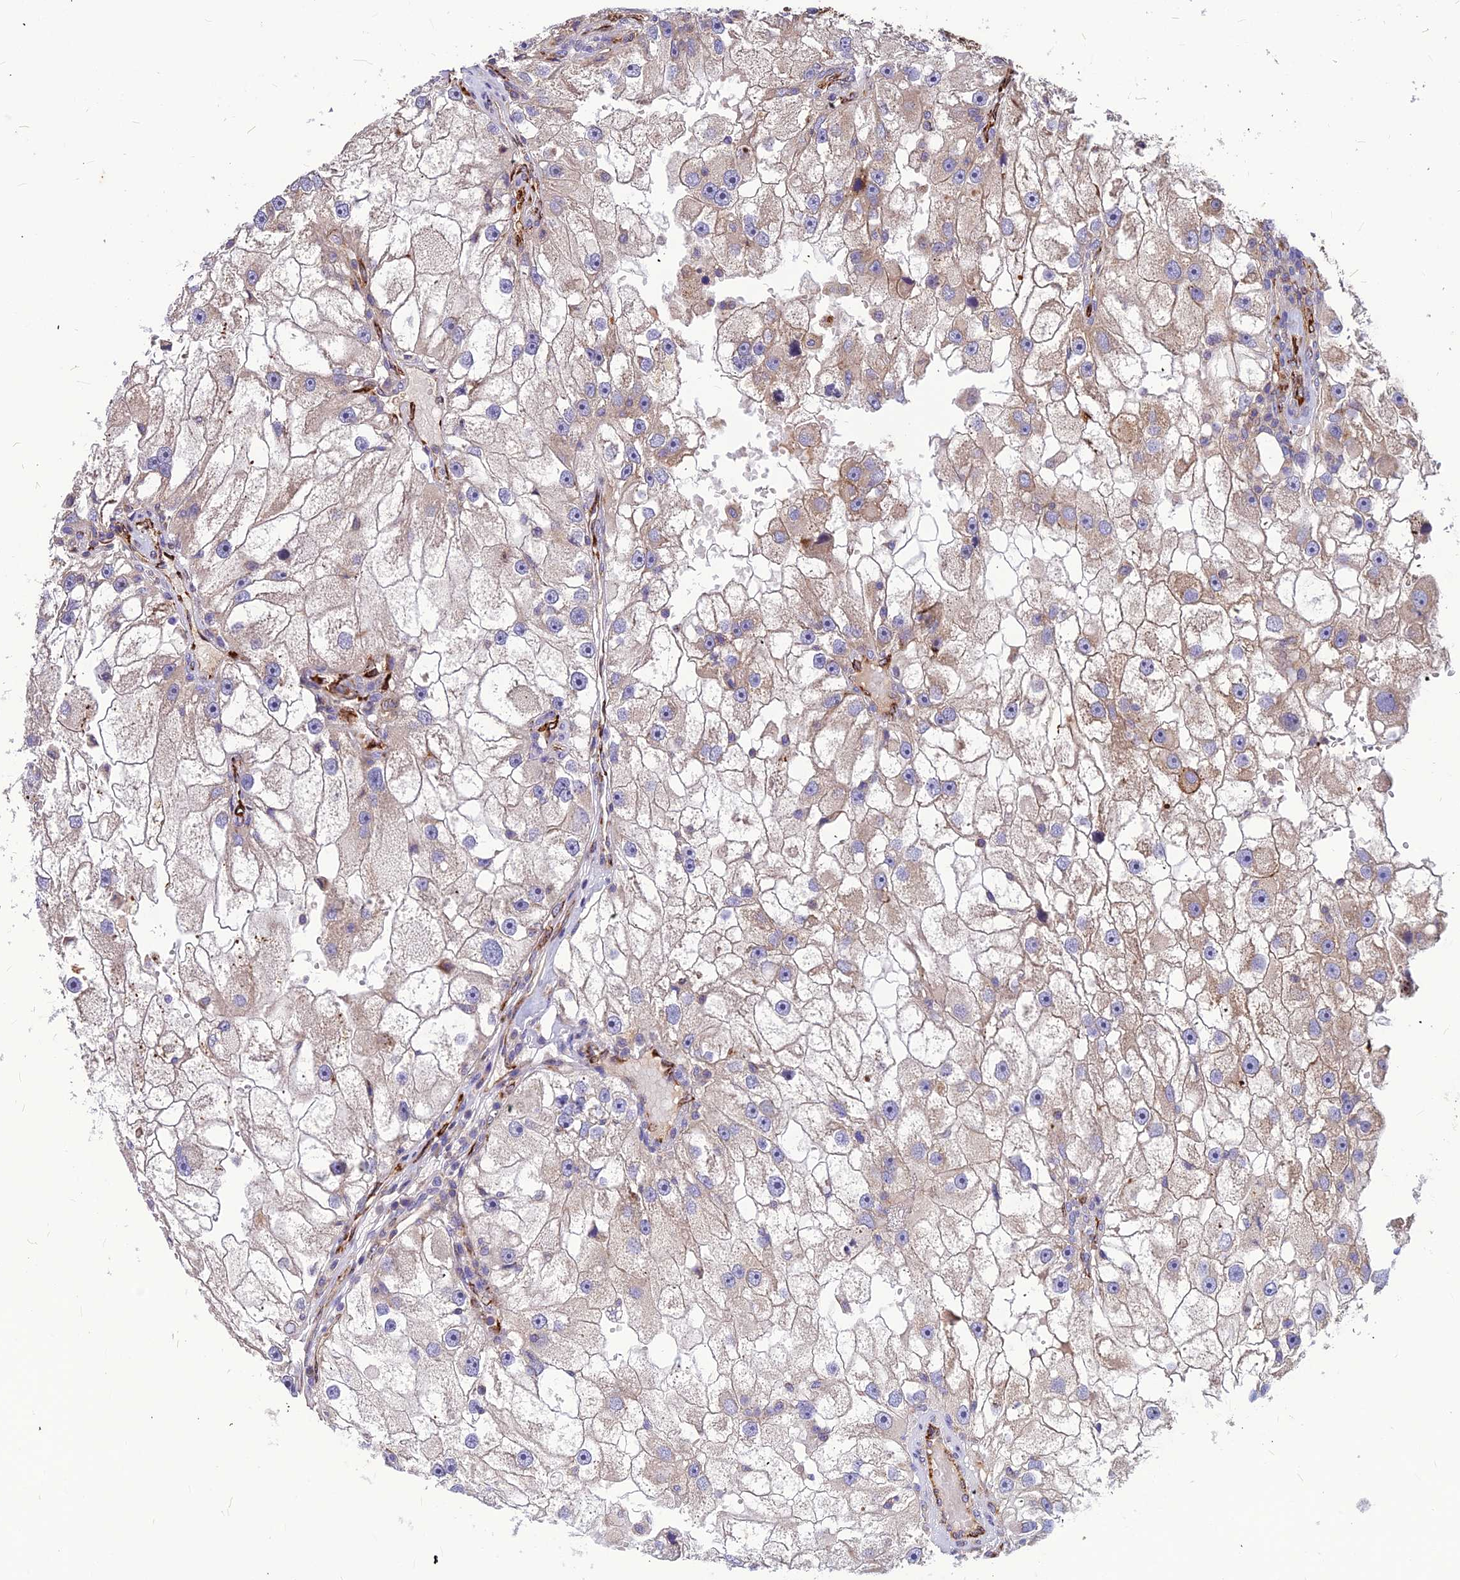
{"staining": {"intensity": "weak", "quantity": "<25%", "location": "cytoplasmic/membranous"}, "tissue": "renal cancer", "cell_type": "Tumor cells", "image_type": "cancer", "snomed": [{"axis": "morphology", "description": "Adenocarcinoma, NOS"}, {"axis": "topography", "description": "Kidney"}], "caption": "The histopathology image shows no staining of tumor cells in renal cancer (adenocarcinoma).", "gene": "ASPHD1", "patient": {"sex": "male", "age": 63}}